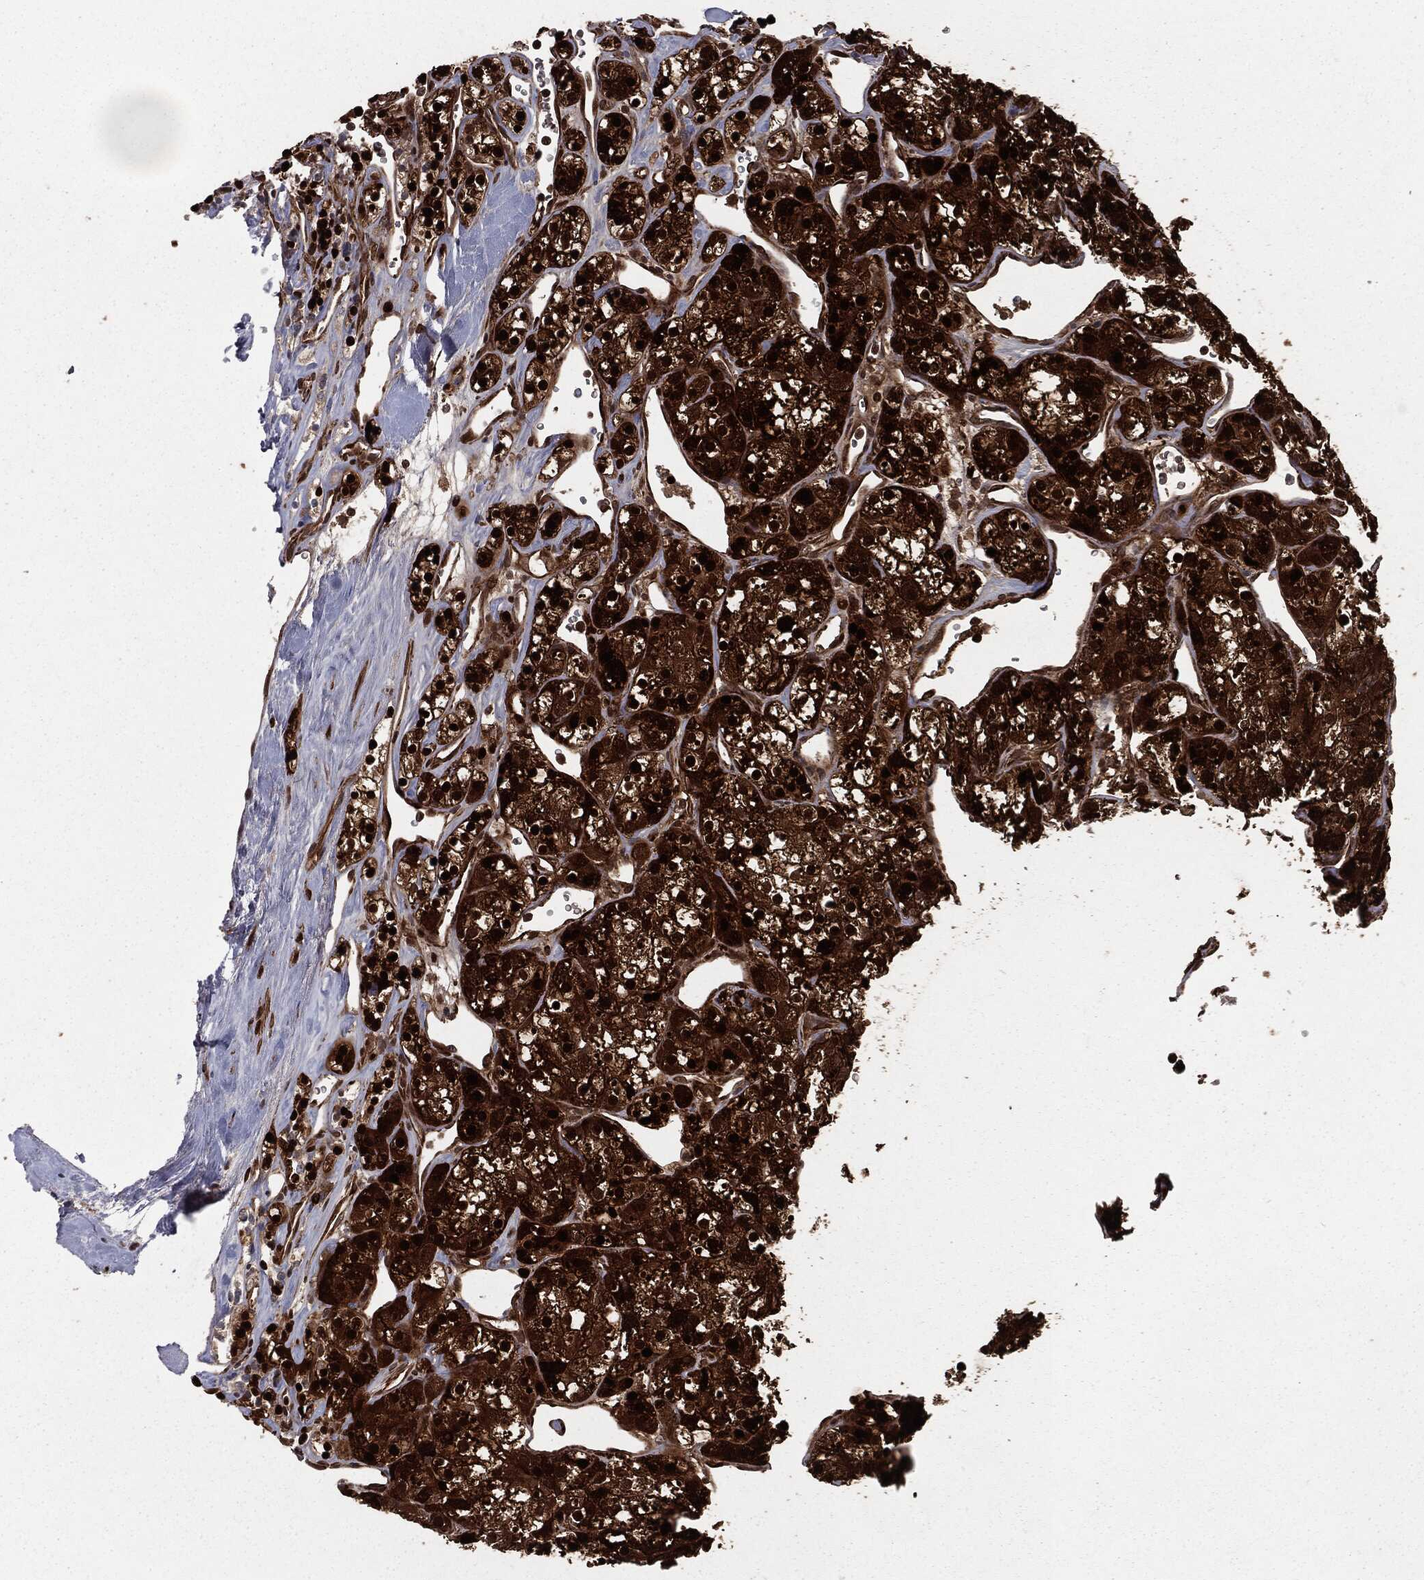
{"staining": {"intensity": "strong", "quantity": ">75%", "location": "cytoplasmic/membranous,nuclear"}, "tissue": "renal cancer", "cell_type": "Tumor cells", "image_type": "cancer", "snomed": [{"axis": "morphology", "description": "Adenocarcinoma, NOS"}, {"axis": "topography", "description": "Kidney"}], "caption": "Immunohistochemical staining of adenocarcinoma (renal) exhibits high levels of strong cytoplasmic/membranous and nuclear expression in approximately >75% of tumor cells. (brown staining indicates protein expression, while blue staining denotes nuclei).", "gene": "RANBP9", "patient": {"sex": "male", "age": 77}}